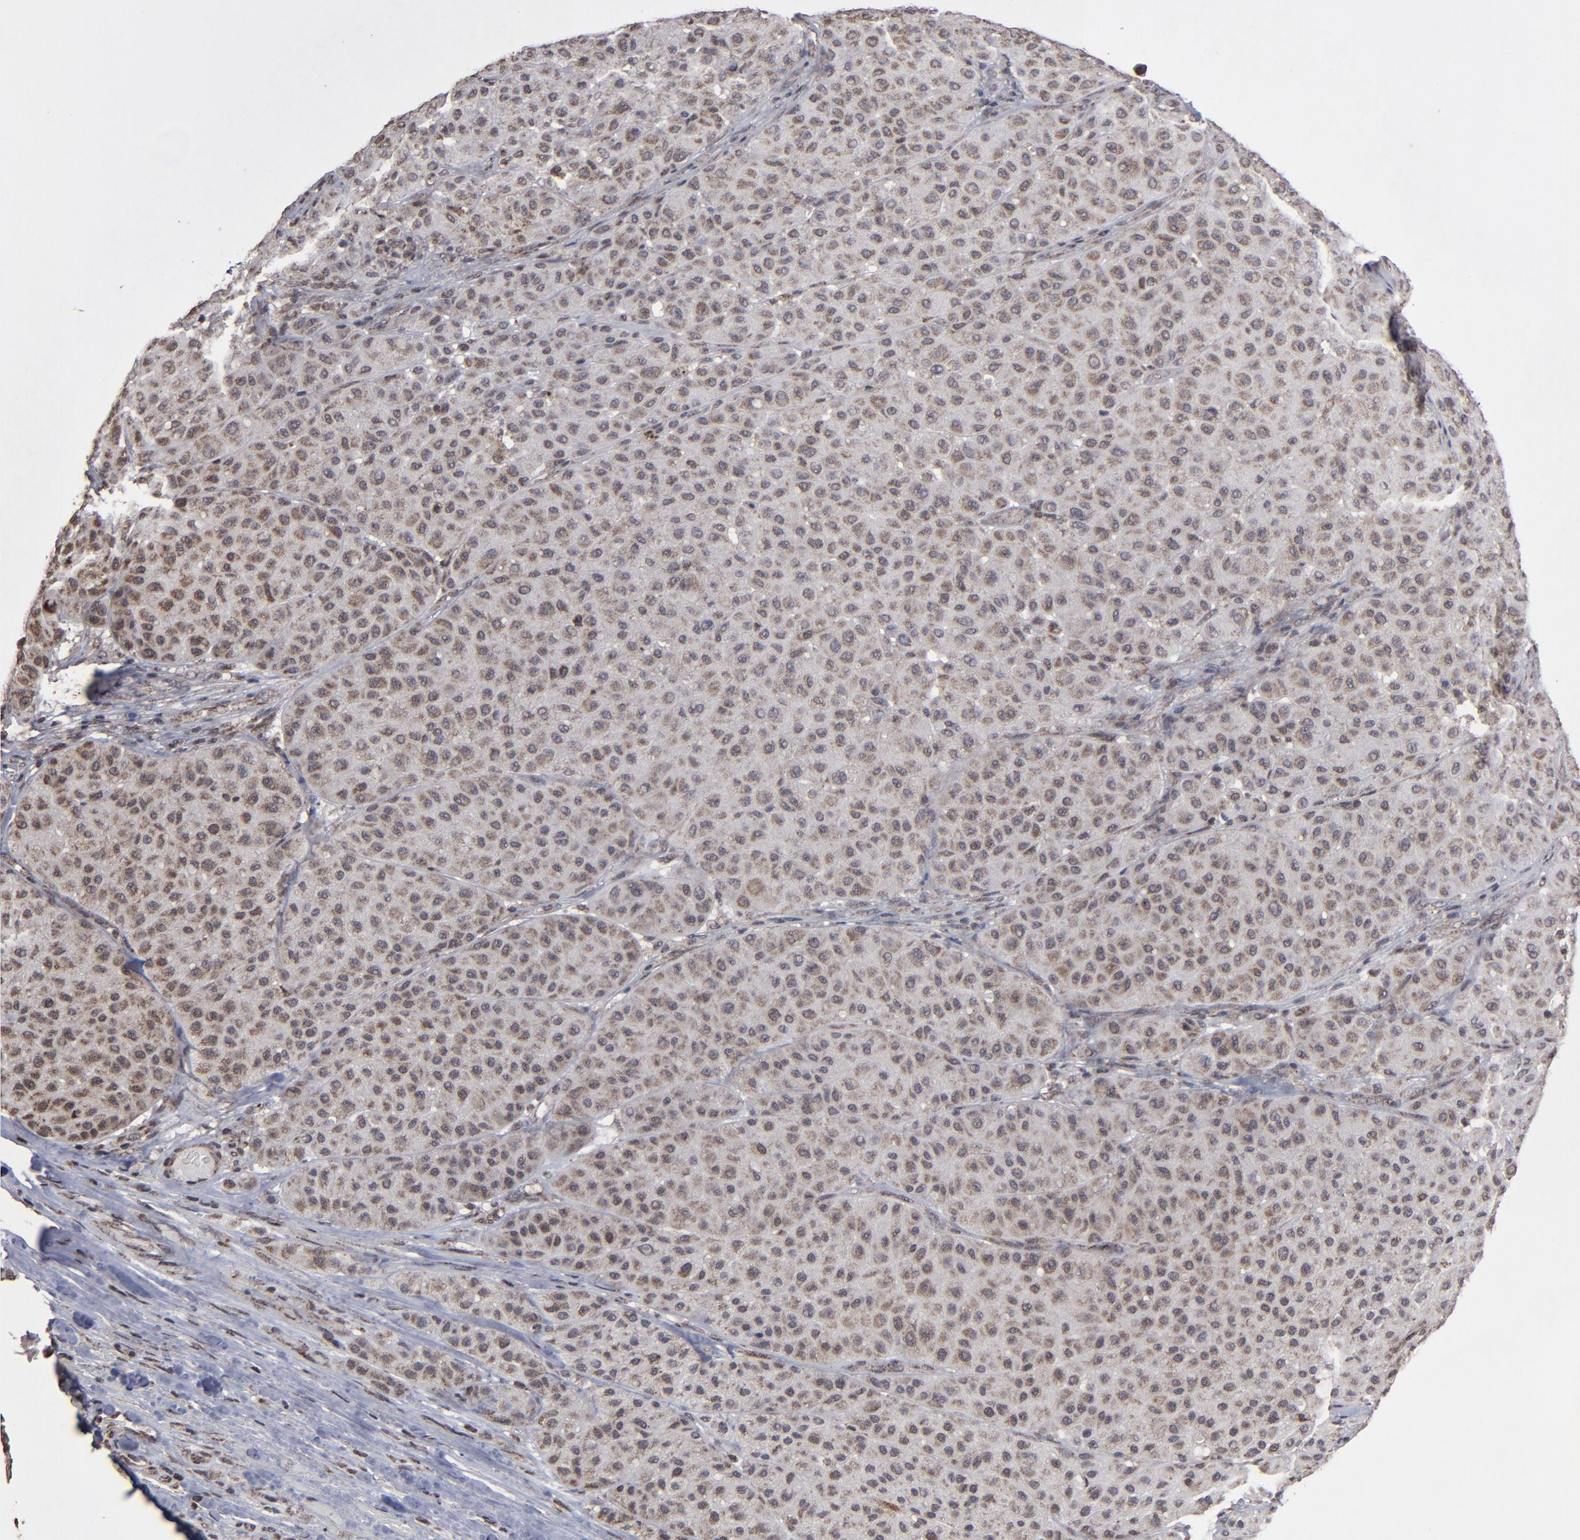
{"staining": {"intensity": "weak", "quantity": ">75%", "location": "cytoplasmic/membranous"}, "tissue": "melanoma", "cell_type": "Tumor cells", "image_type": "cancer", "snomed": [{"axis": "morphology", "description": "Normal tissue, NOS"}, {"axis": "morphology", "description": "Malignant melanoma, Metastatic site"}, {"axis": "topography", "description": "Skin"}], "caption": "Melanoma stained with a protein marker displays weak staining in tumor cells.", "gene": "BNIP3", "patient": {"sex": "male", "age": 41}}